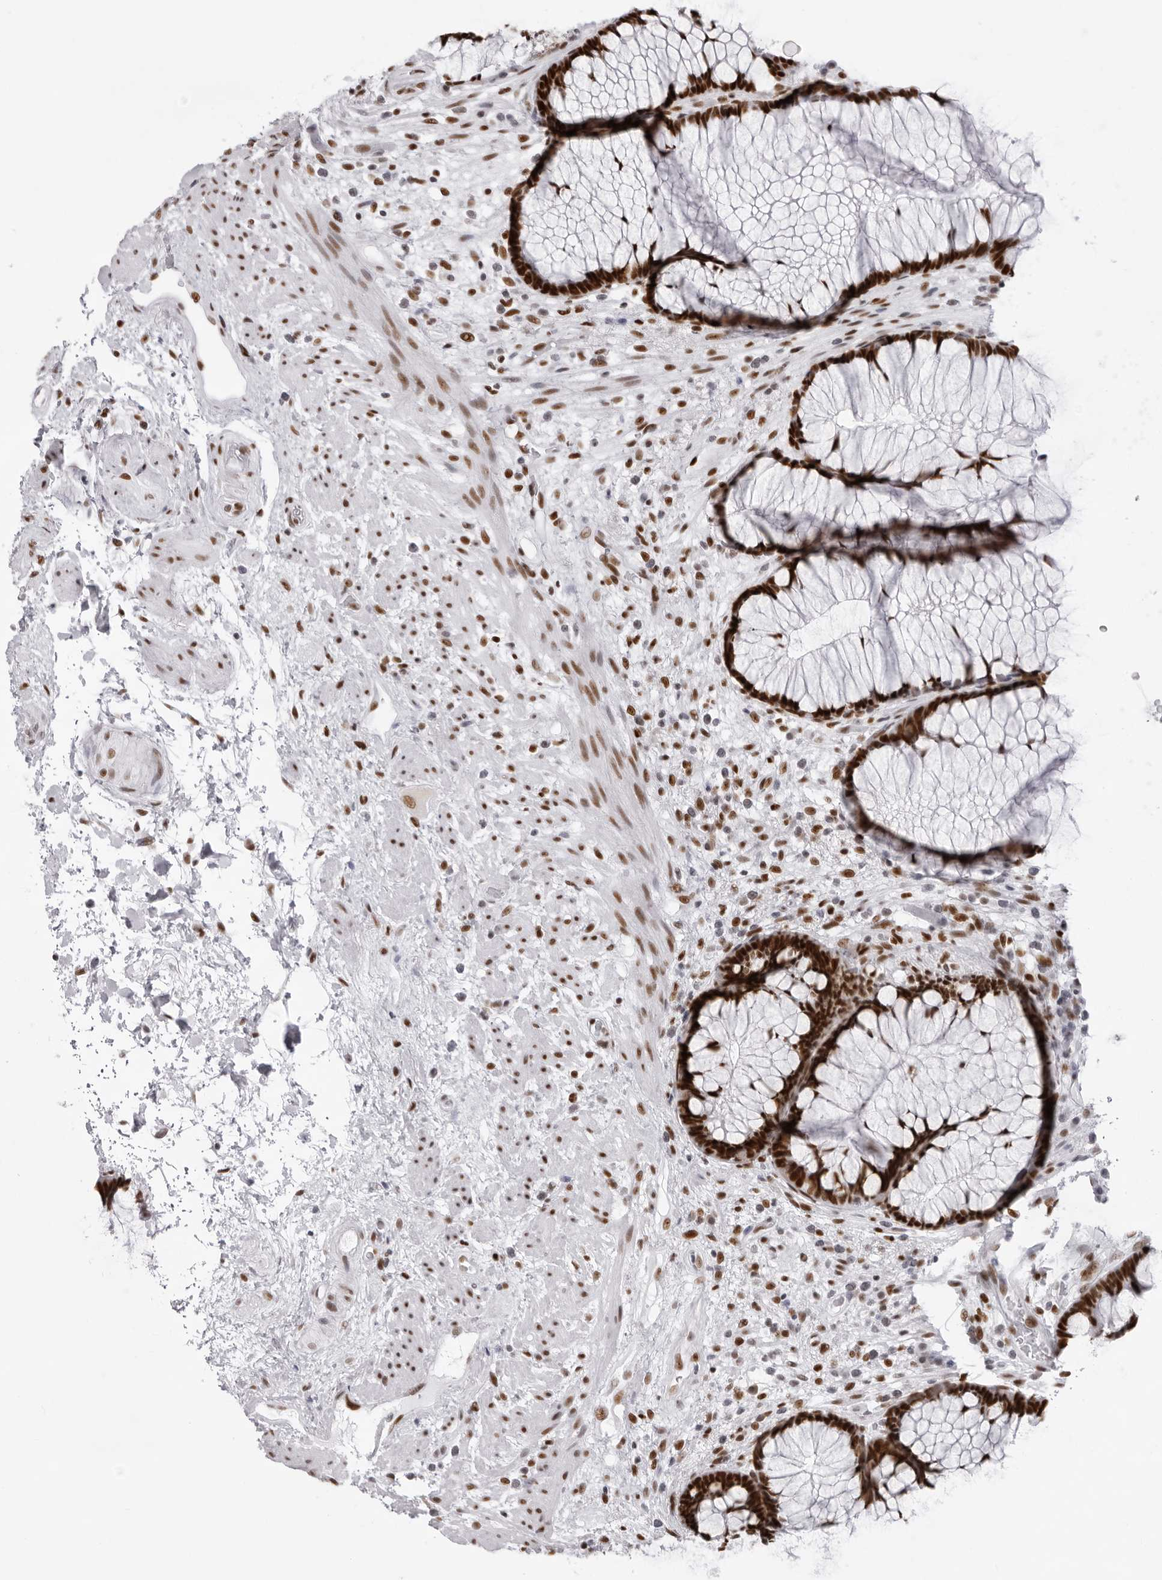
{"staining": {"intensity": "strong", "quantity": "25%-75%", "location": "nuclear"}, "tissue": "rectum", "cell_type": "Glandular cells", "image_type": "normal", "snomed": [{"axis": "morphology", "description": "Normal tissue, NOS"}, {"axis": "topography", "description": "Rectum"}], "caption": "Rectum stained for a protein (brown) demonstrates strong nuclear positive expression in approximately 25%-75% of glandular cells.", "gene": "IRF2BP2", "patient": {"sex": "male", "age": 51}}